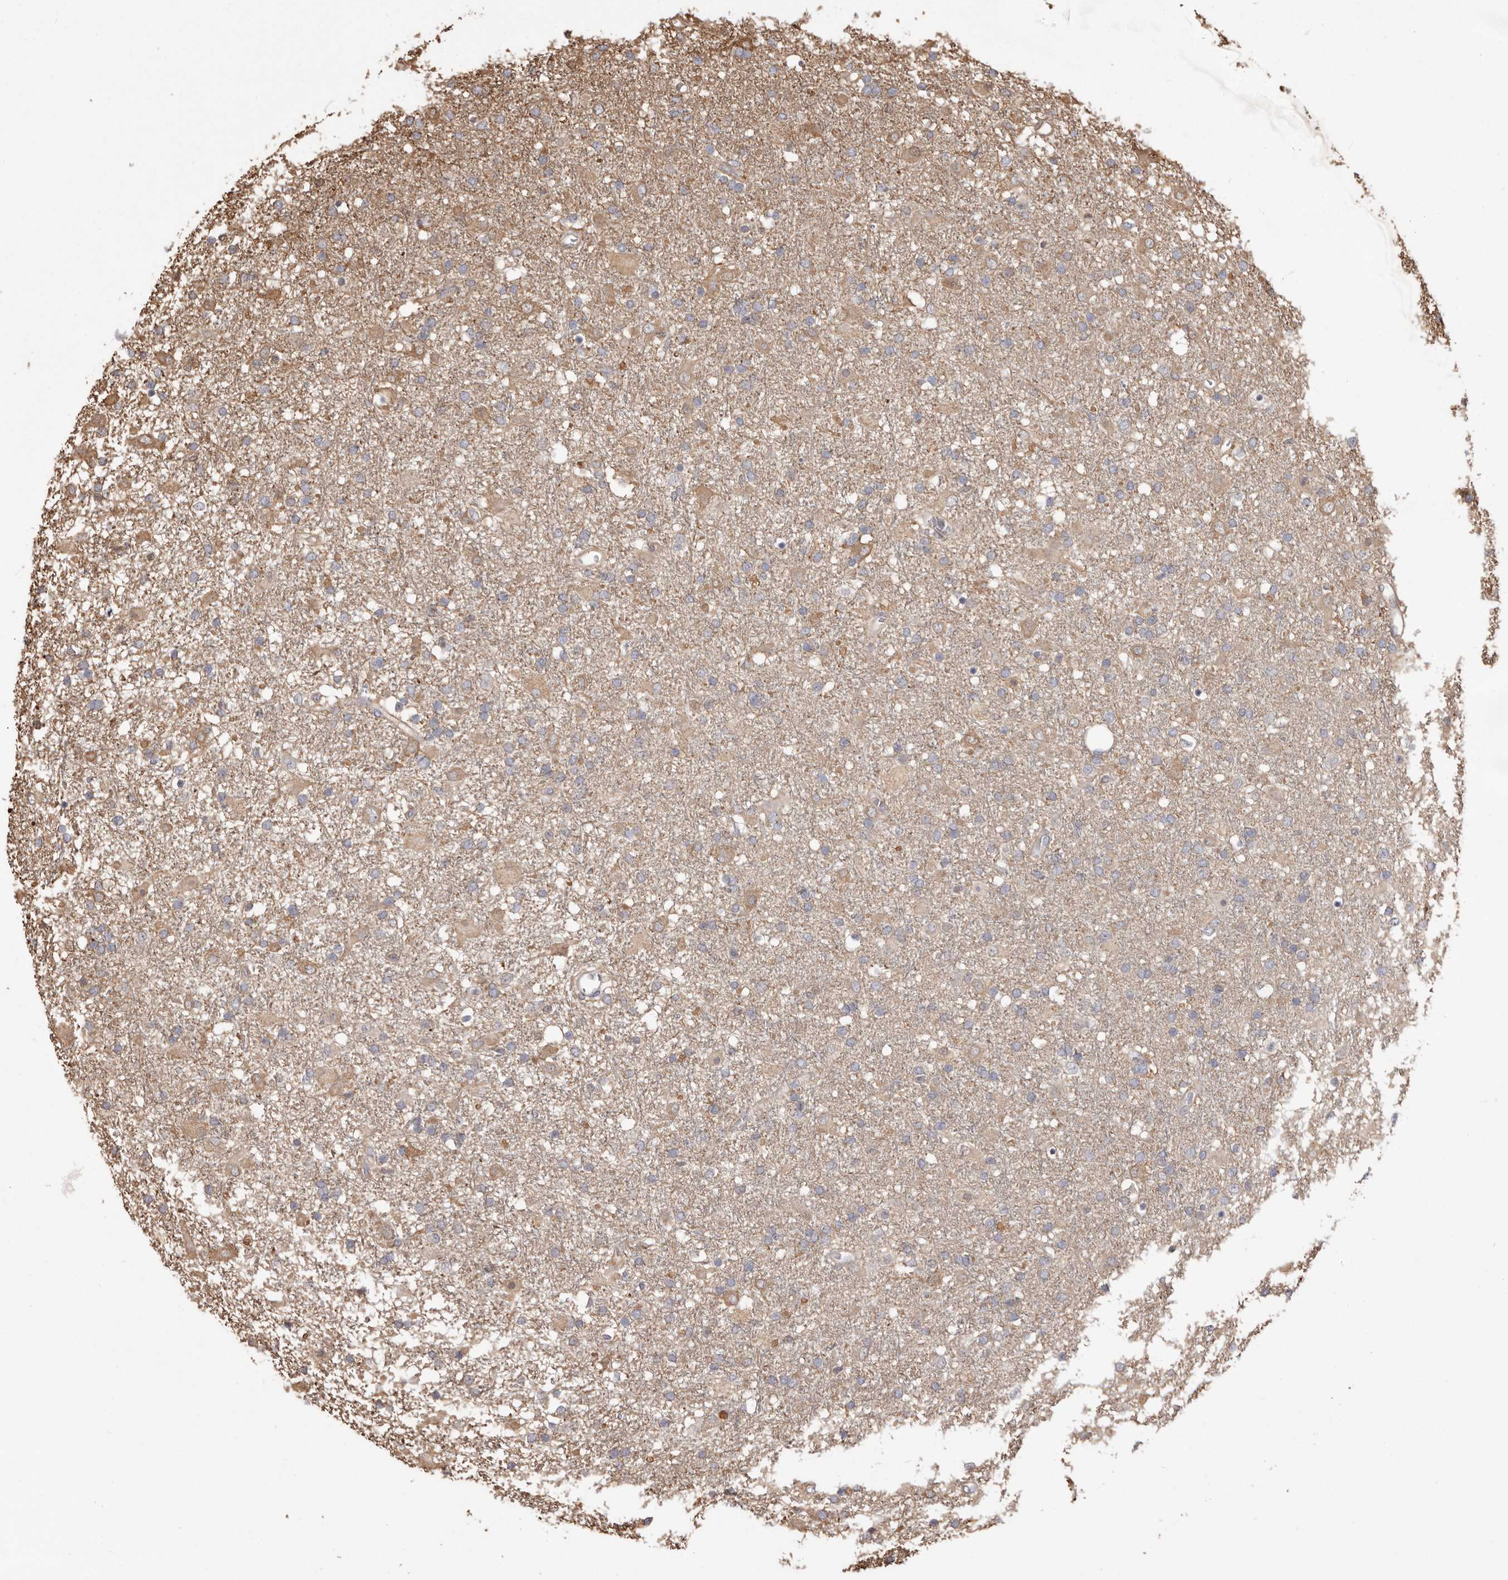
{"staining": {"intensity": "weak", "quantity": "25%-75%", "location": "cytoplasmic/membranous"}, "tissue": "glioma", "cell_type": "Tumor cells", "image_type": "cancer", "snomed": [{"axis": "morphology", "description": "Glioma, malignant, Low grade"}, {"axis": "topography", "description": "Brain"}], "caption": "Immunohistochemistry (IHC) image of human glioma stained for a protein (brown), which exhibits low levels of weak cytoplasmic/membranous expression in approximately 25%-75% of tumor cells.", "gene": "PKM", "patient": {"sex": "male", "age": 65}}